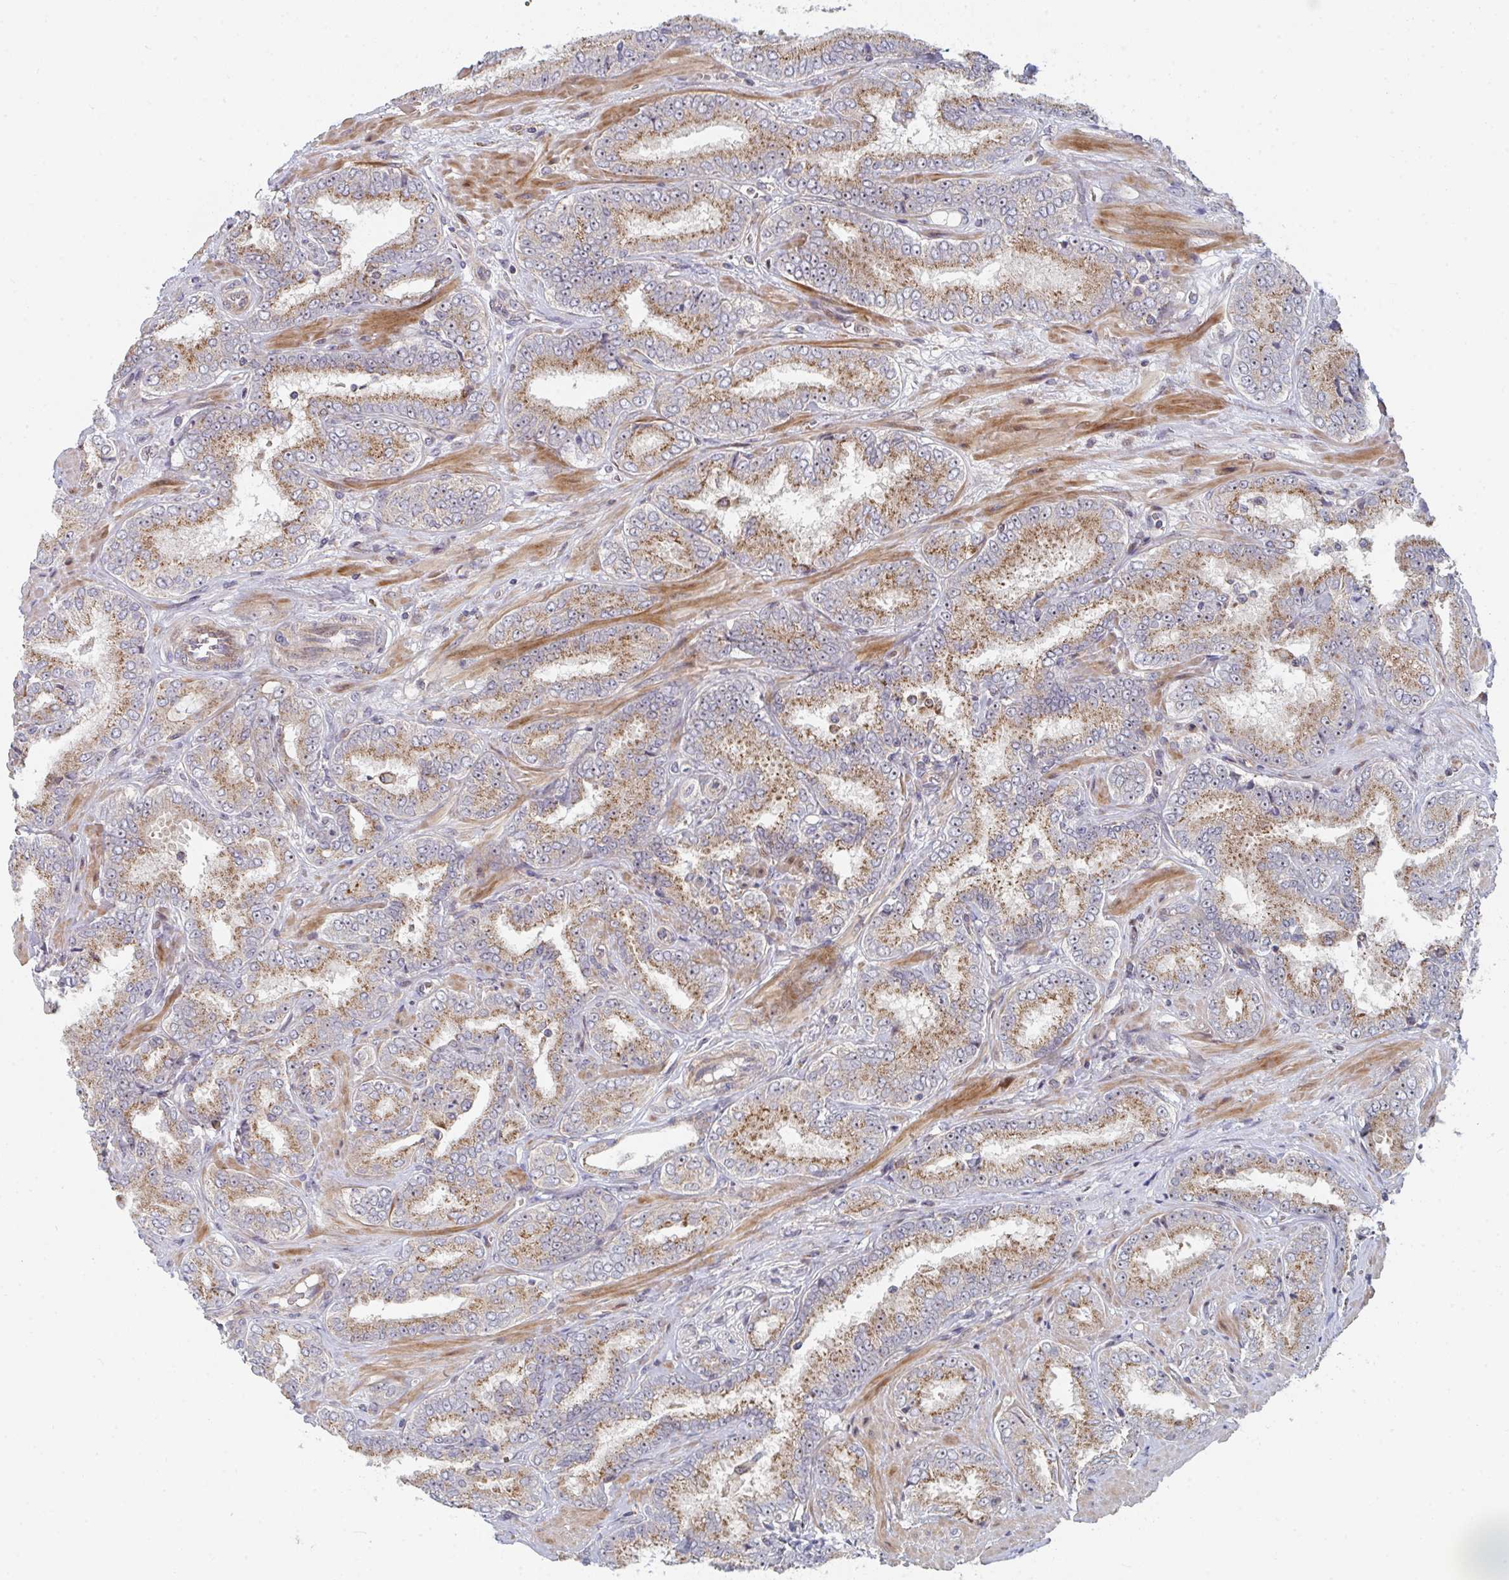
{"staining": {"intensity": "moderate", "quantity": ">75%", "location": "cytoplasmic/membranous"}, "tissue": "prostate cancer", "cell_type": "Tumor cells", "image_type": "cancer", "snomed": [{"axis": "morphology", "description": "Adenocarcinoma, High grade"}, {"axis": "topography", "description": "Prostate"}], "caption": "Immunohistochemistry (IHC) staining of prostate cancer, which shows medium levels of moderate cytoplasmic/membranous expression in approximately >75% of tumor cells indicating moderate cytoplasmic/membranous protein staining. The staining was performed using DAB (brown) for protein detection and nuclei were counterstained in hematoxylin (blue).", "gene": "ZNF644", "patient": {"sex": "male", "age": 72}}